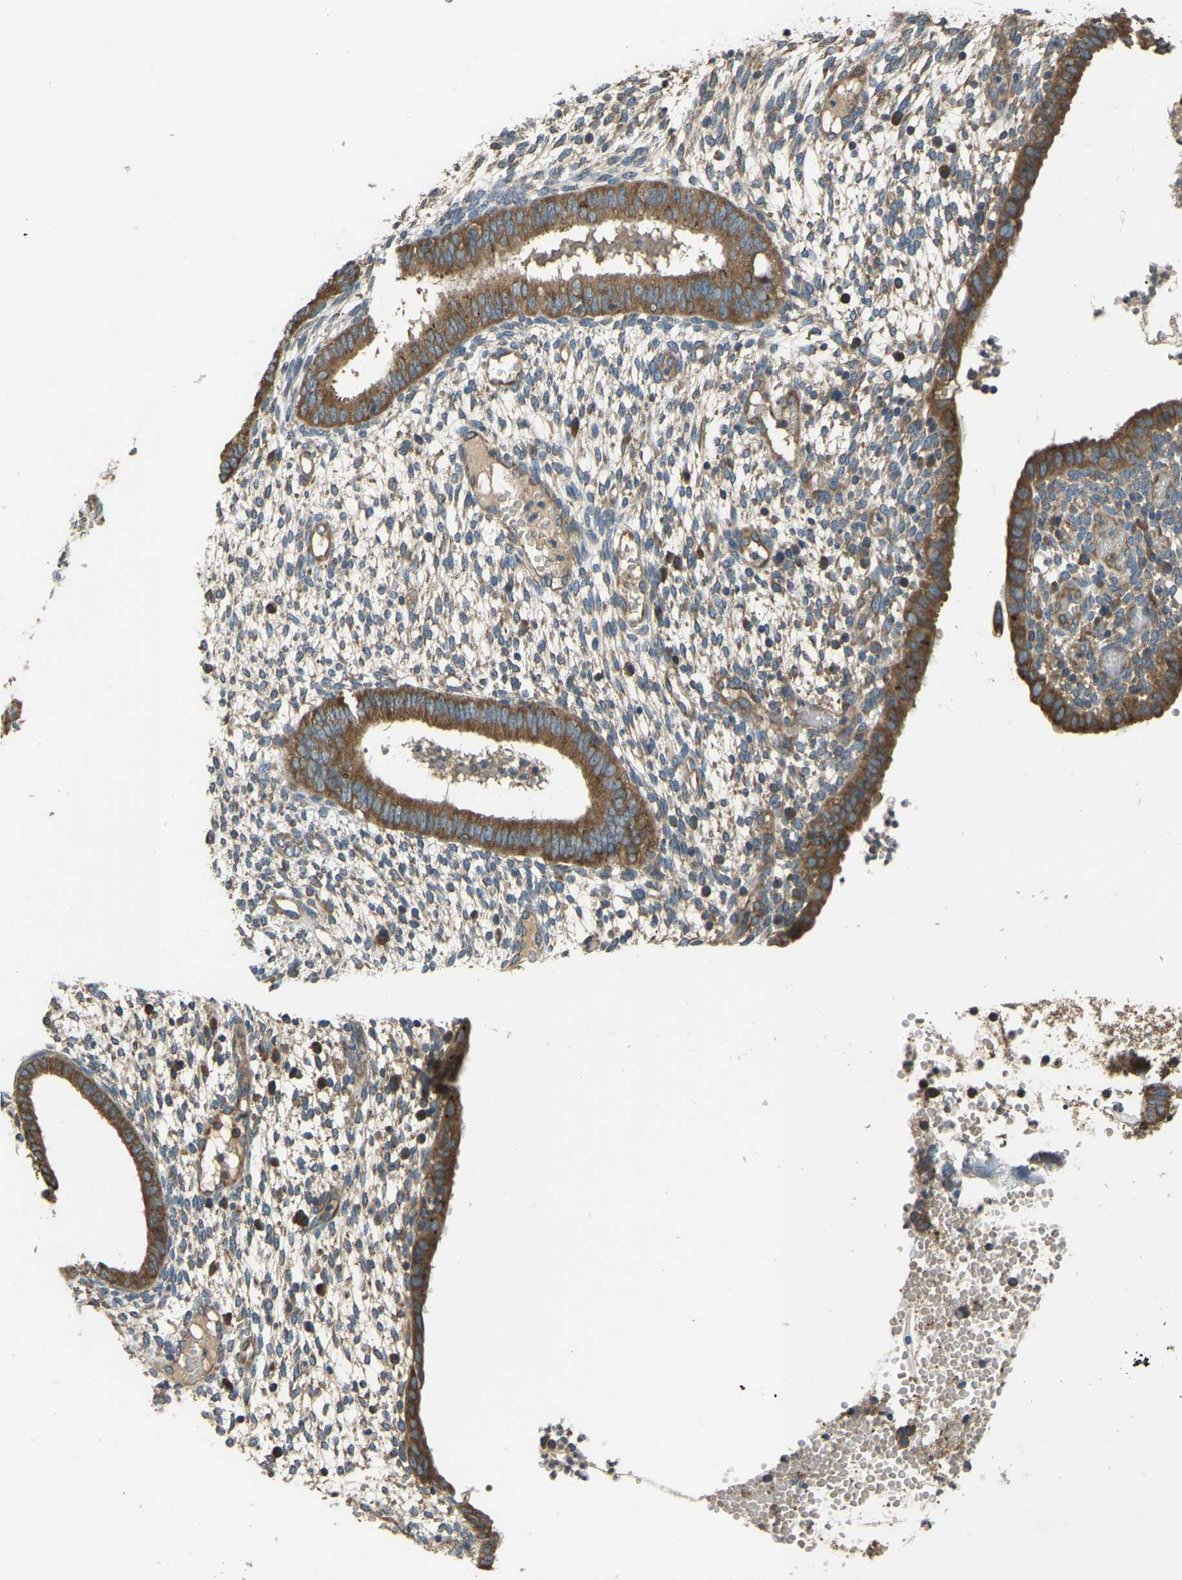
{"staining": {"intensity": "moderate", "quantity": ">75%", "location": "cytoplasmic/membranous"}, "tissue": "endometrium", "cell_type": "Cells in endometrial stroma", "image_type": "normal", "snomed": [{"axis": "morphology", "description": "Normal tissue, NOS"}, {"axis": "topography", "description": "Endometrium"}], "caption": "Endometrium stained with DAB IHC shows medium levels of moderate cytoplasmic/membranous positivity in about >75% of cells in endometrial stroma.", "gene": "AIMP1", "patient": {"sex": "female", "age": 35}}